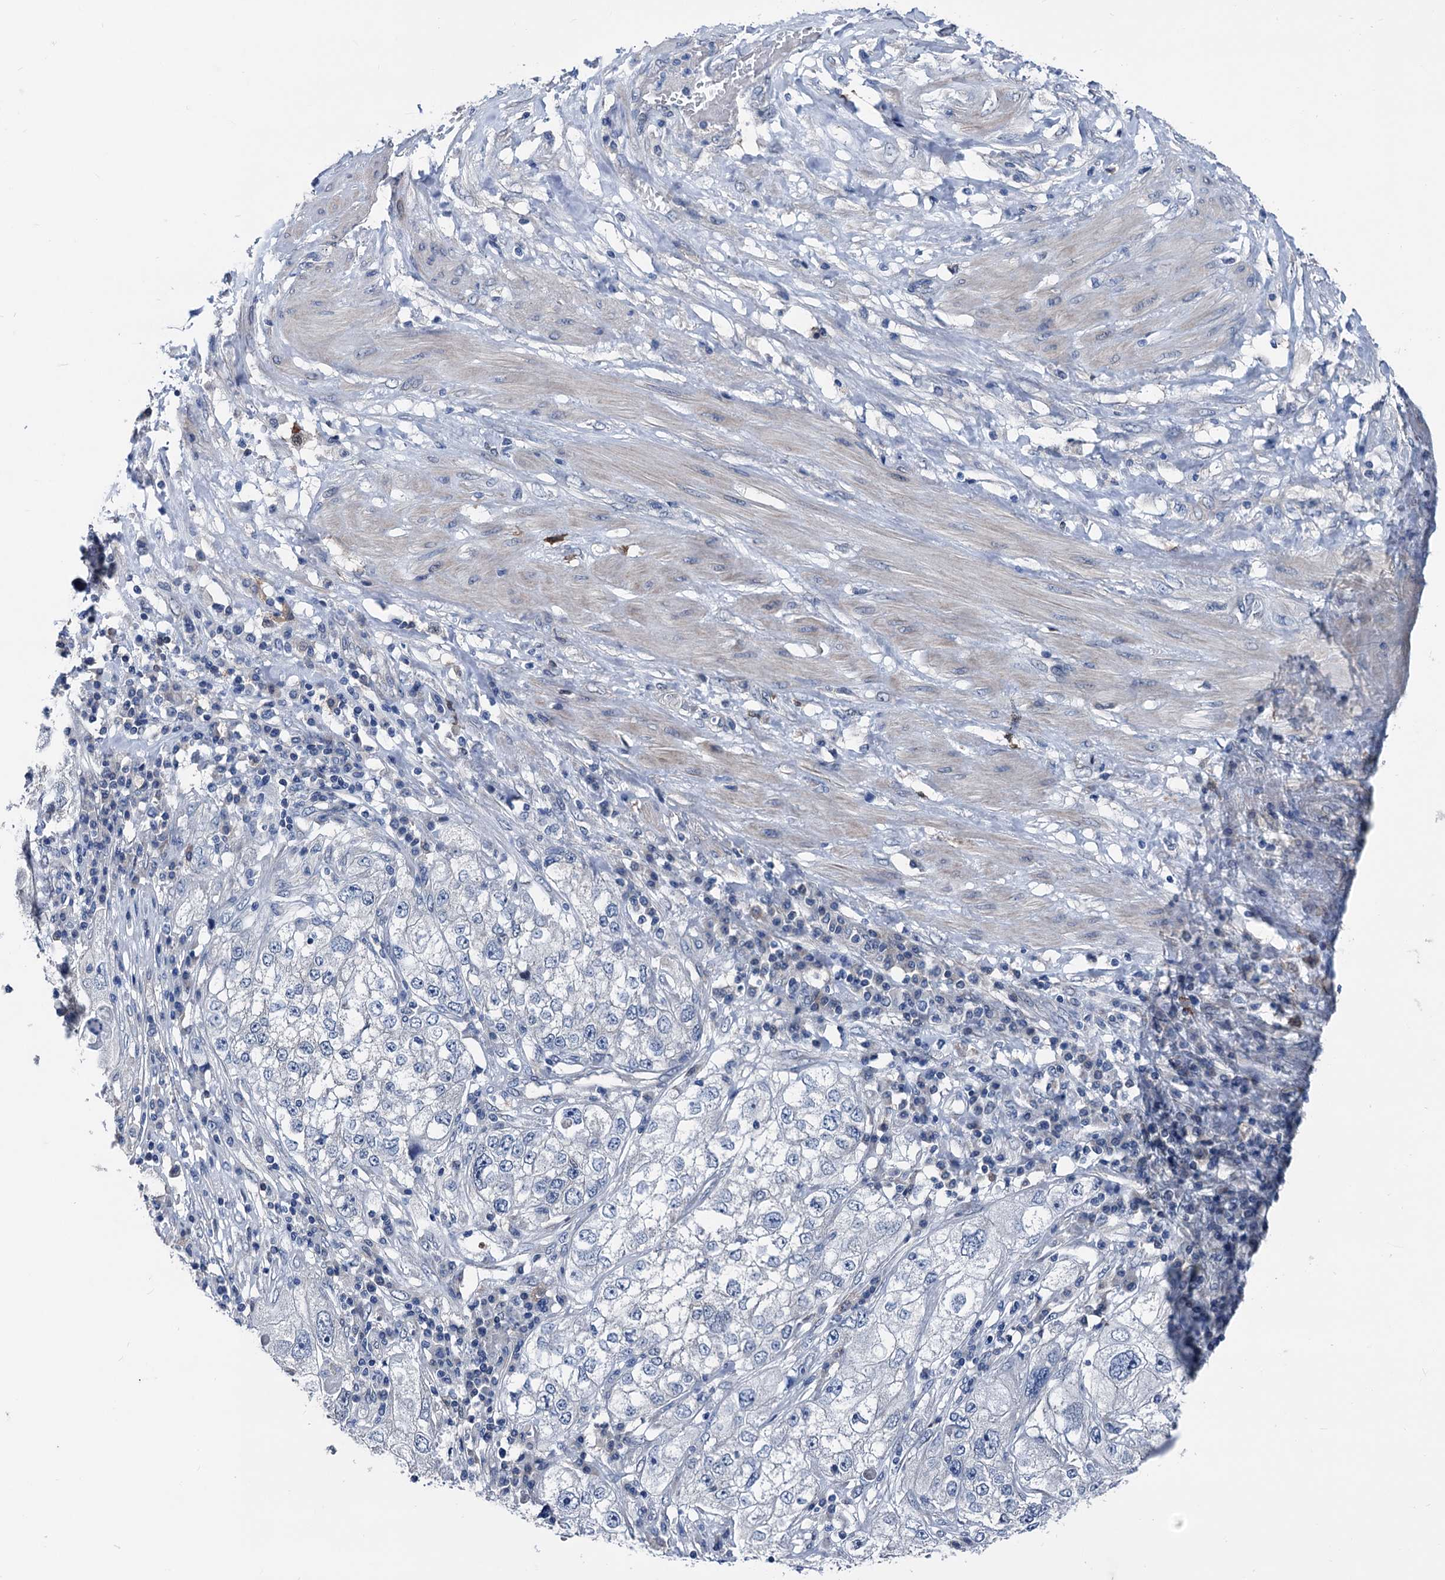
{"staining": {"intensity": "negative", "quantity": "none", "location": "none"}, "tissue": "endometrial cancer", "cell_type": "Tumor cells", "image_type": "cancer", "snomed": [{"axis": "morphology", "description": "Adenocarcinoma, NOS"}, {"axis": "topography", "description": "Endometrium"}], "caption": "Immunohistochemical staining of human endometrial cancer displays no significant staining in tumor cells.", "gene": "GLO1", "patient": {"sex": "female", "age": 49}}